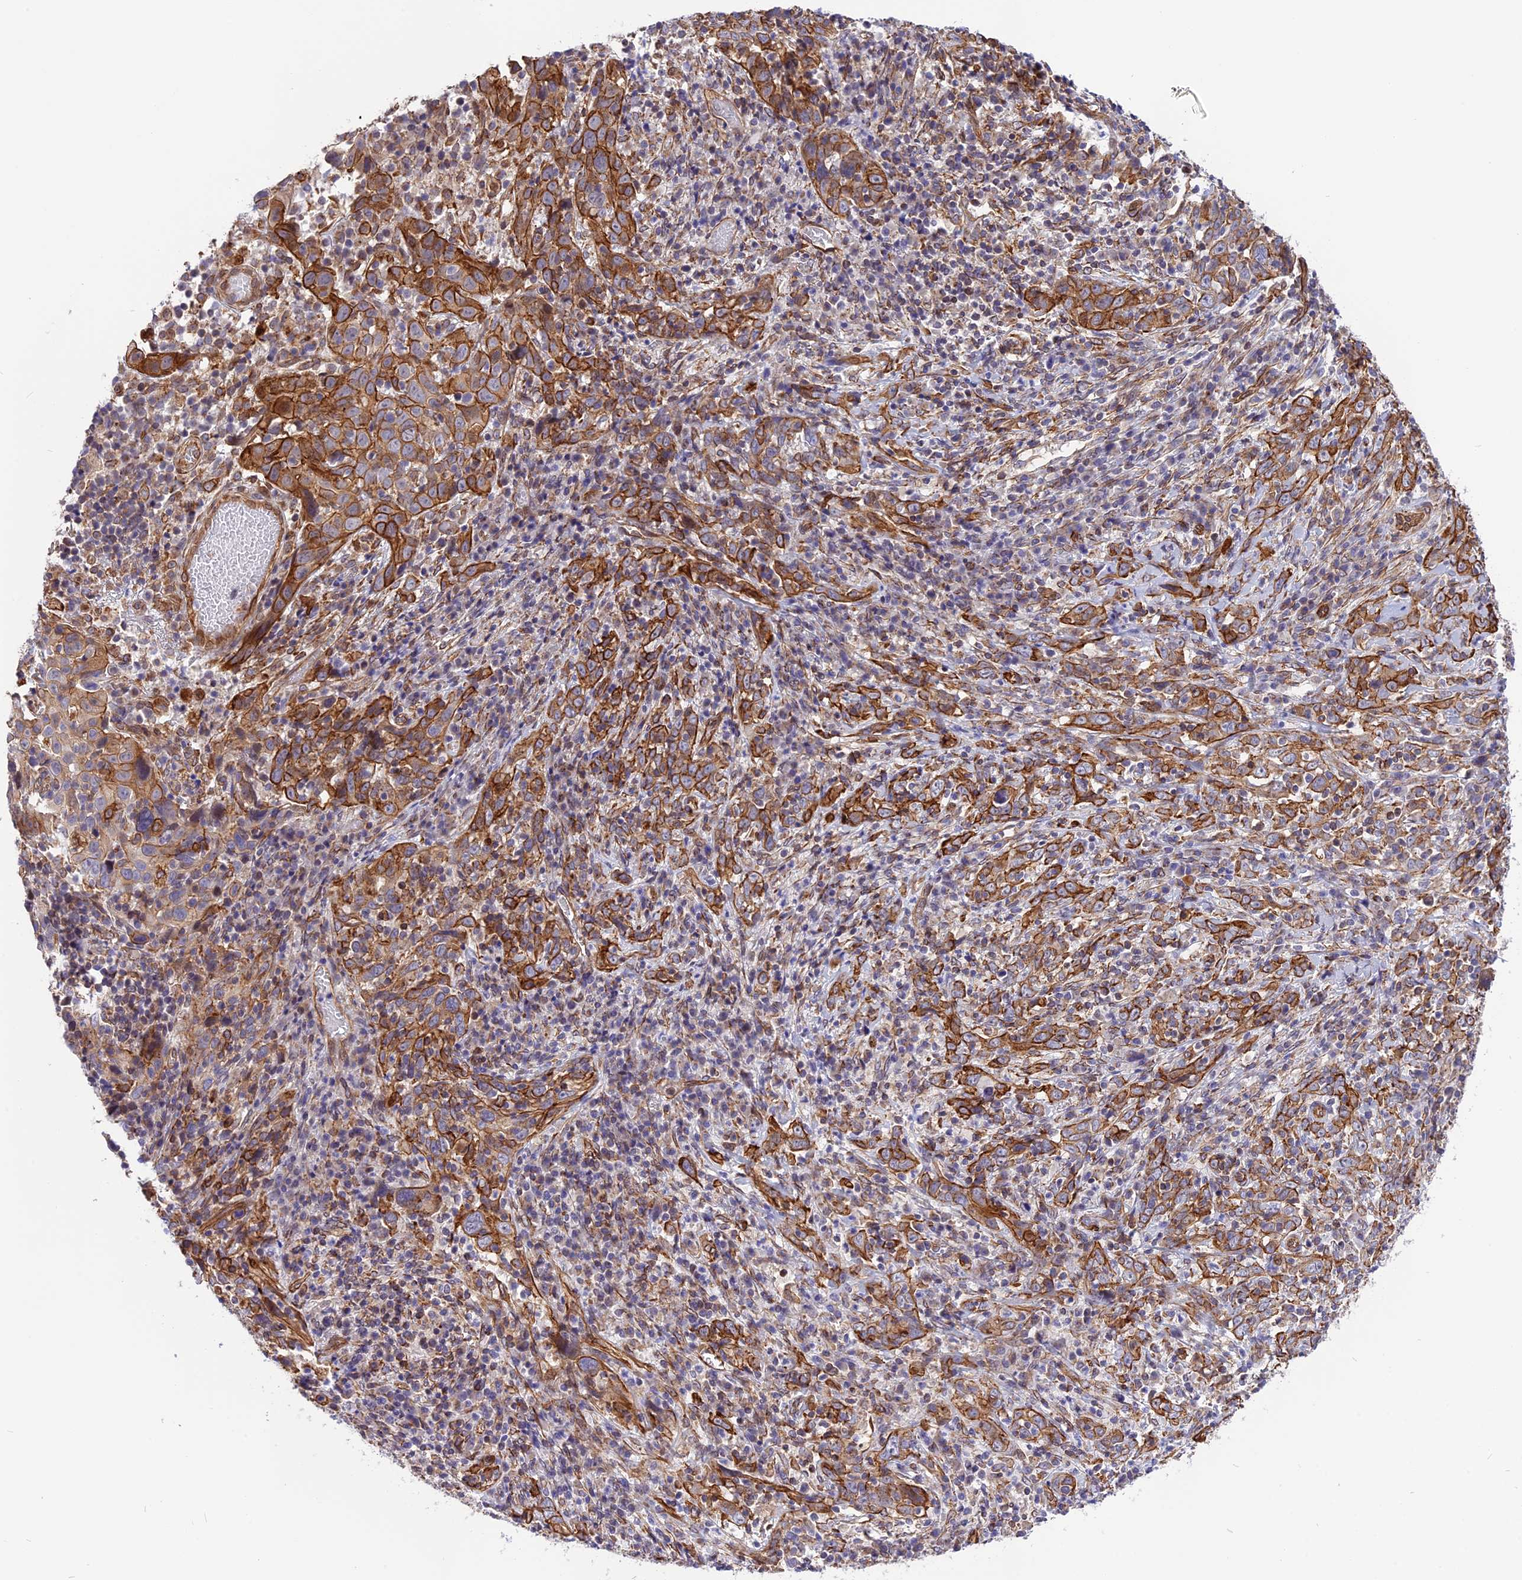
{"staining": {"intensity": "moderate", "quantity": ">75%", "location": "cytoplasmic/membranous"}, "tissue": "cervical cancer", "cell_type": "Tumor cells", "image_type": "cancer", "snomed": [{"axis": "morphology", "description": "Squamous cell carcinoma, NOS"}, {"axis": "topography", "description": "Cervix"}], "caption": "Tumor cells demonstrate moderate cytoplasmic/membranous positivity in approximately >75% of cells in cervical cancer (squamous cell carcinoma). Immunohistochemistry stains the protein in brown and the nuclei are stained blue.", "gene": "R3HDM4", "patient": {"sex": "female", "age": 46}}